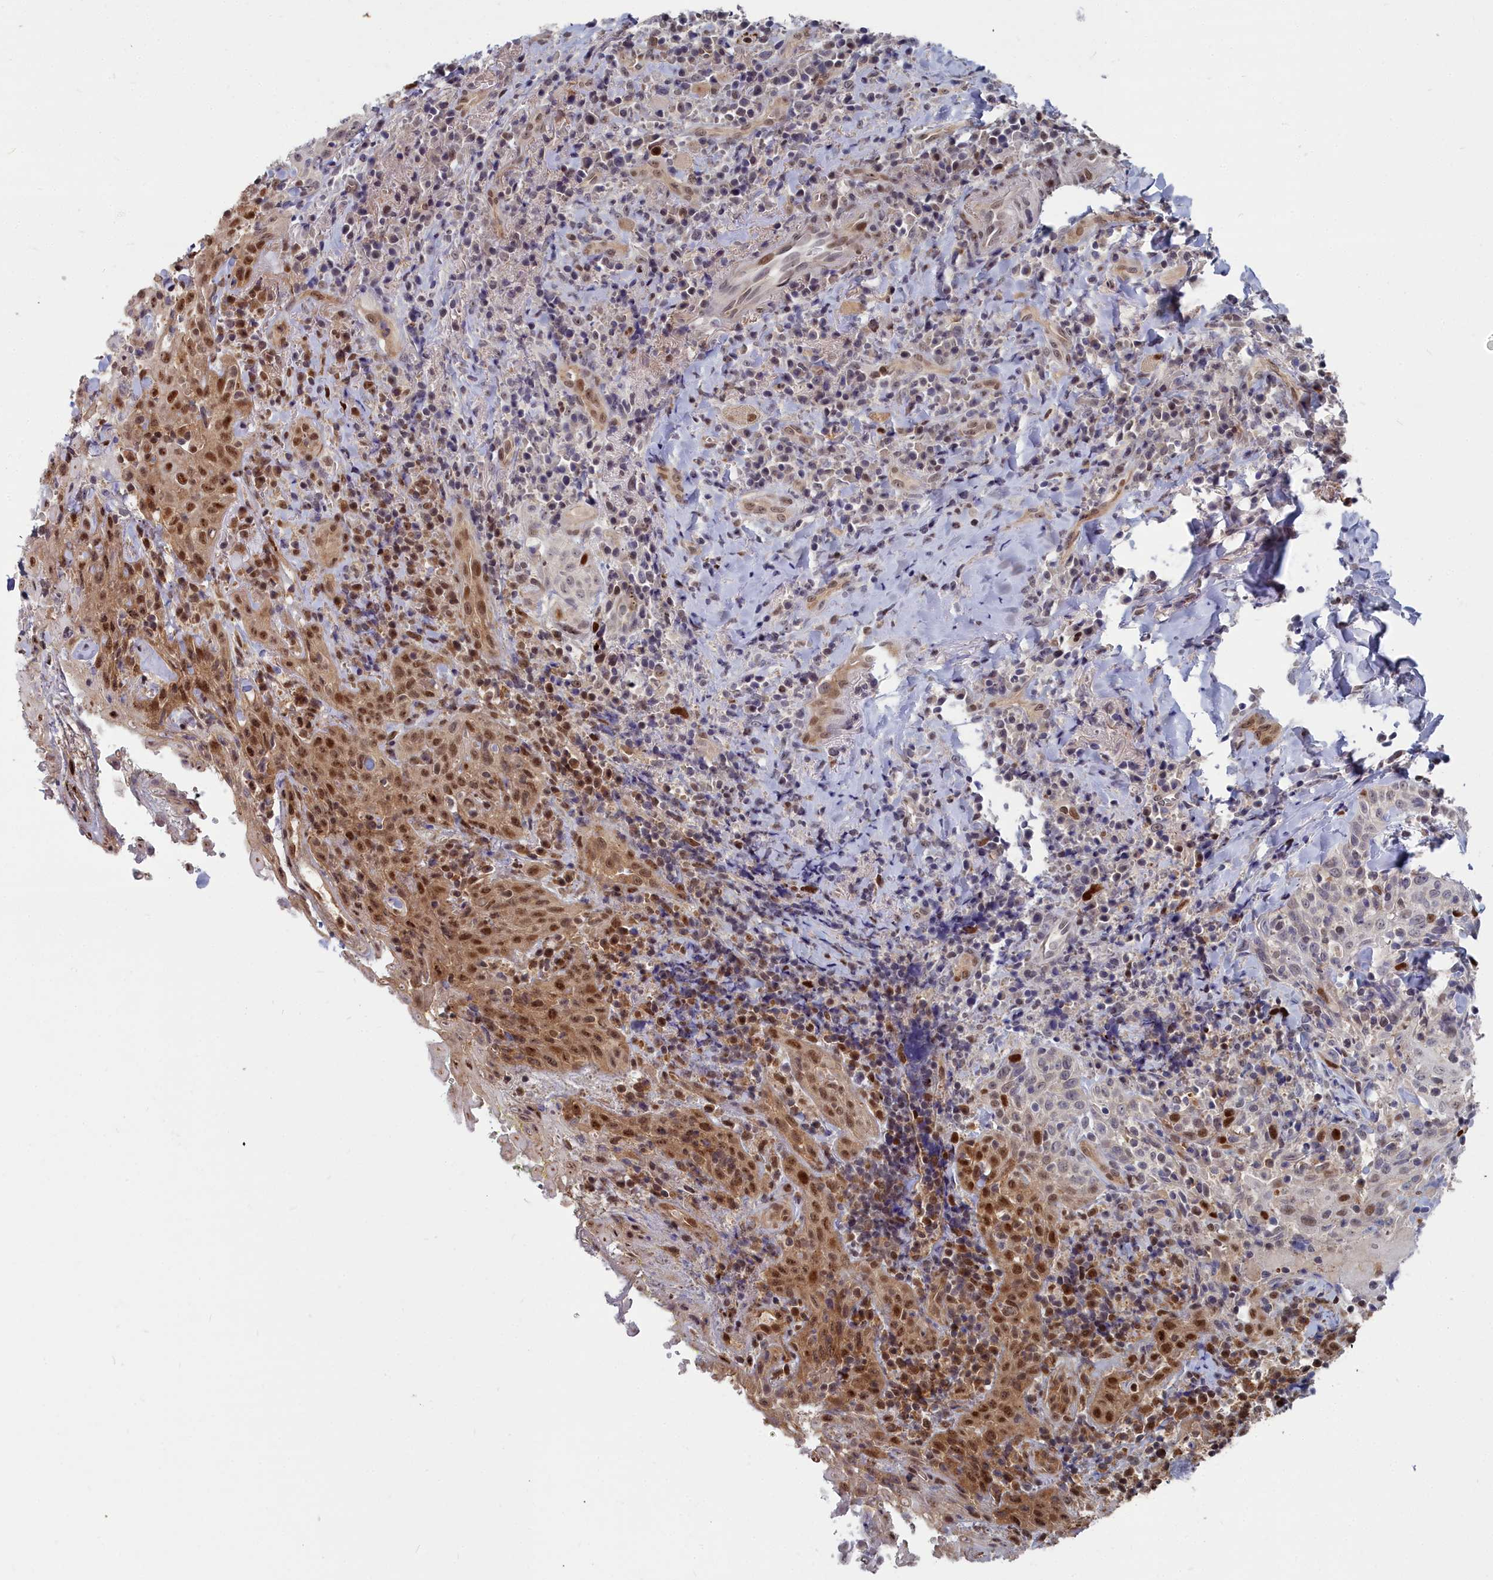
{"staining": {"intensity": "moderate", "quantity": "25%-75%", "location": "nuclear"}, "tissue": "head and neck cancer", "cell_type": "Tumor cells", "image_type": "cancer", "snomed": [{"axis": "morphology", "description": "Squamous cell carcinoma, NOS"}, {"axis": "topography", "description": "Head-Neck"}], "caption": "IHC of head and neck cancer demonstrates medium levels of moderate nuclear expression in about 25%-75% of tumor cells.", "gene": "RPS27A", "patient": {"sex": "female", "age": 70}}